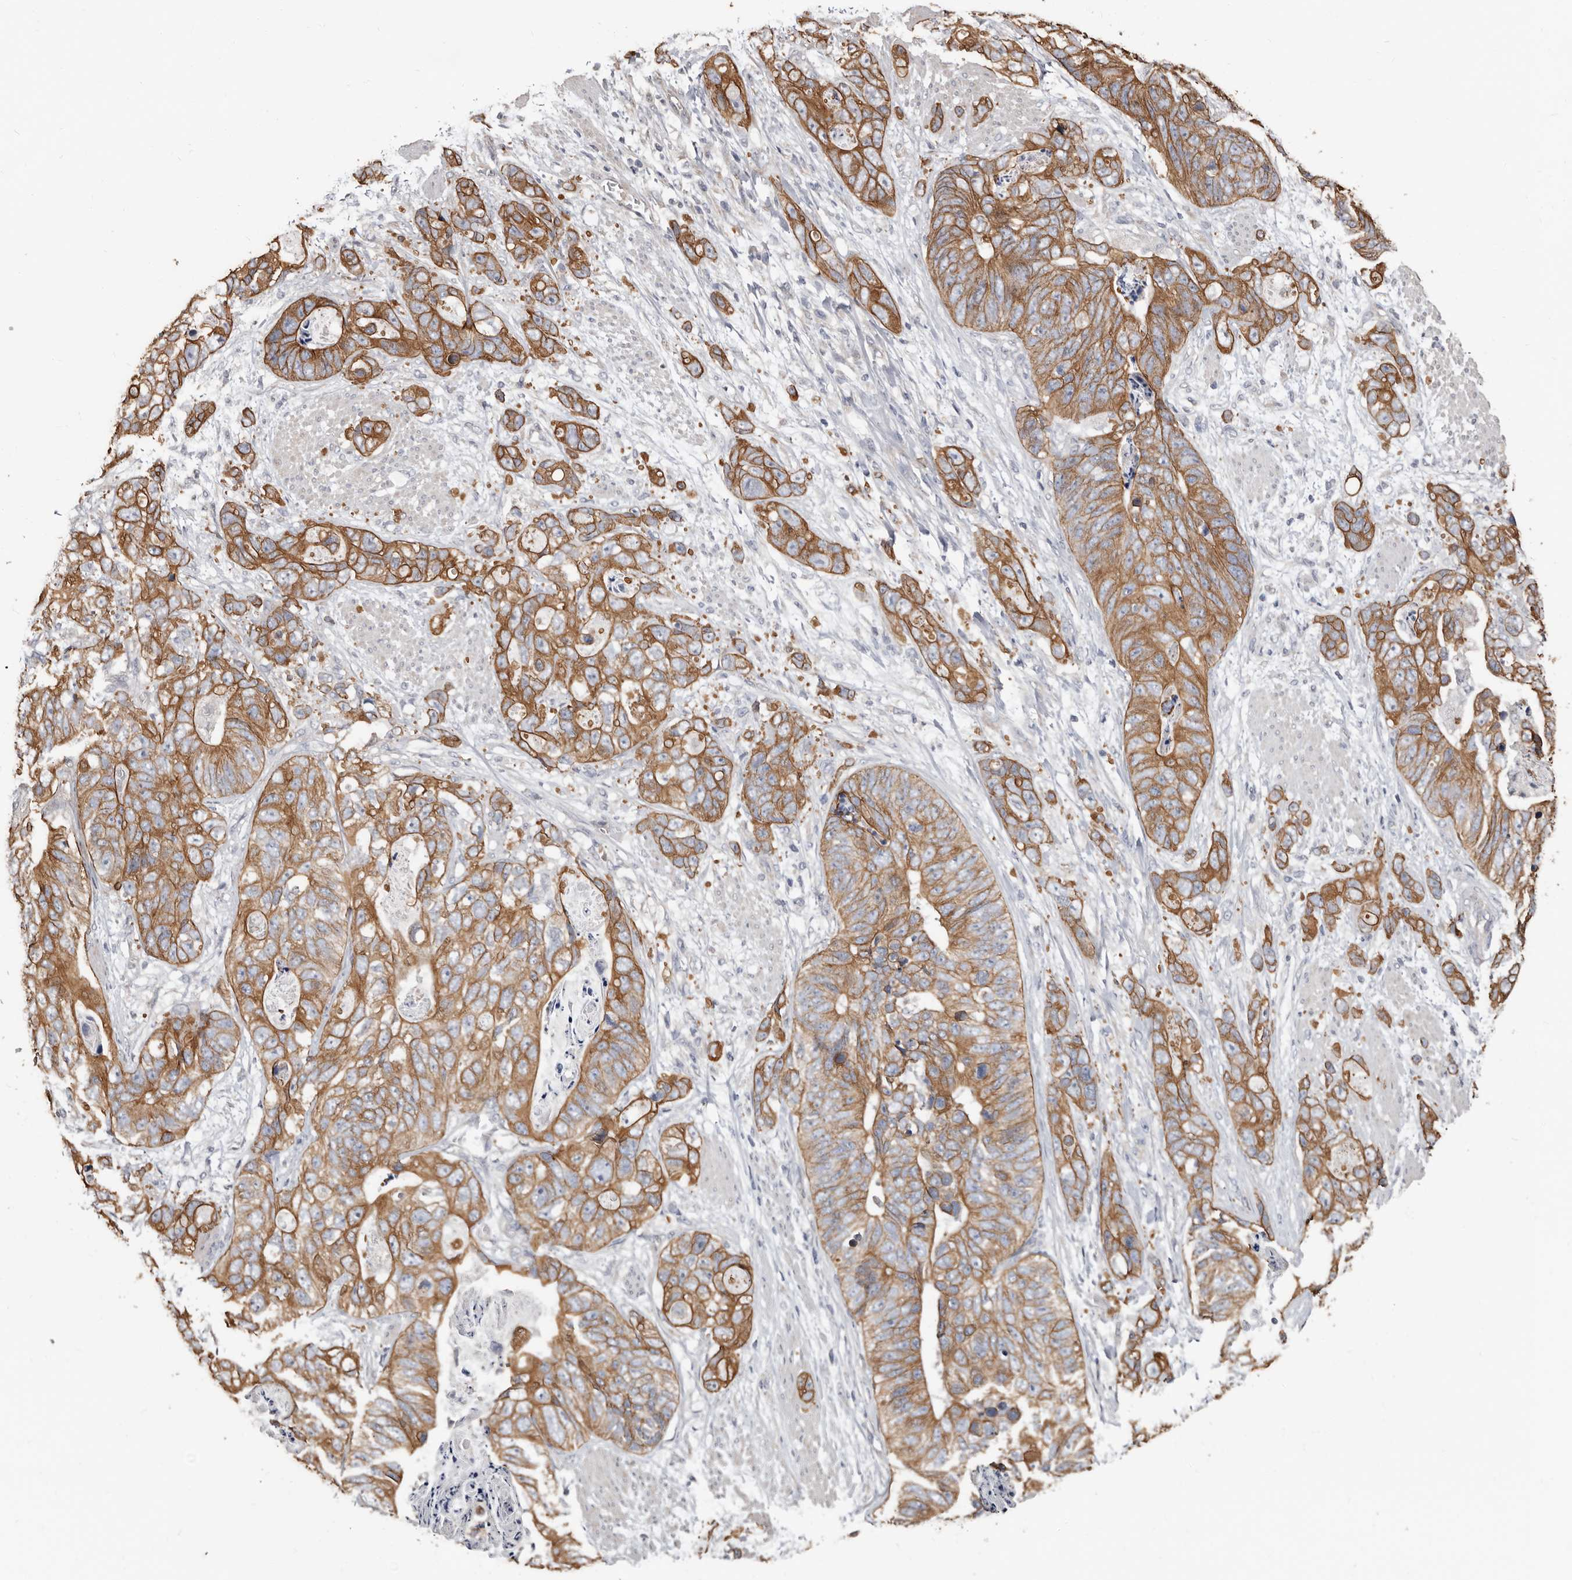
{"staining": {"intensity": "moderate", "quantity": ">75%", "location": "cytoplasmic/membranous"}, "tissue": "stomach cancer", "cell_type": "Tumor cells", "image_type": "cancer", "snomed": [{"axis": "morphology", "description": "Adenocarcinoma, NOS"}, {"axis": "topography", "description": "Stomach"}], "caption": "IHC micrograph of stomach adenocarcinoma stained for a protein (brown), which exhibits medium levels of moderate cytoplasmic/membranous positivity in approximately >75% of tumor cells.", "gene": "MRPL18", "patient": {"sex": "female", "age": 89}}